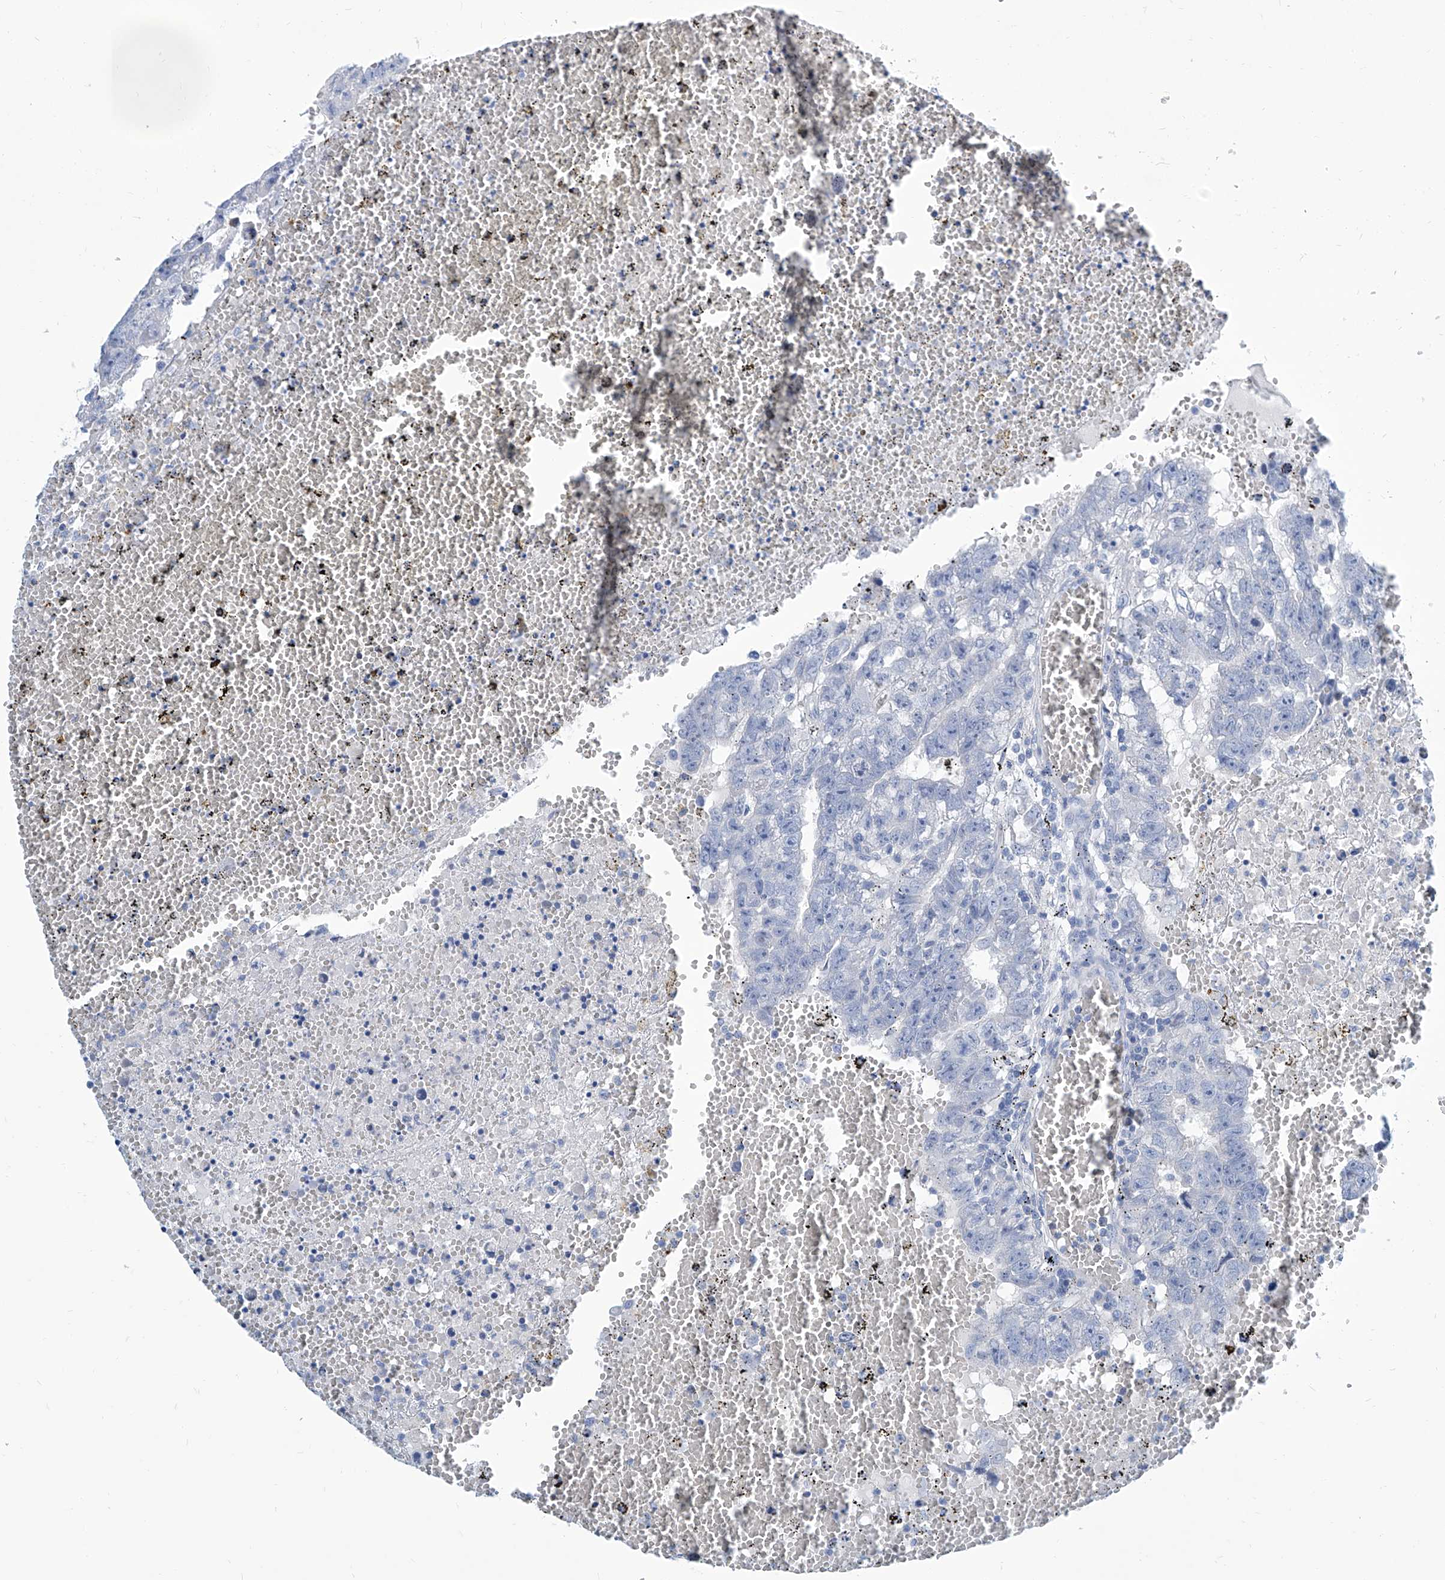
{"staining": {"intensity": "negative", "quantity": "none", "location": "none"}, "tissue": "testis cancer", "cell_type": "Tumor cells", "image_type": "cancer", "snomed": [{"axis": "morphology", "description": "Carcinoma, Embryonal, NOS"}, {"axis": "topography", "description": "Testis"}], "caption": "Tumor cells show no significant positivity in embryonal carcinoma (testis).", "gene": "ZNF519", "patient": {"sex": "male", "age": 25}}